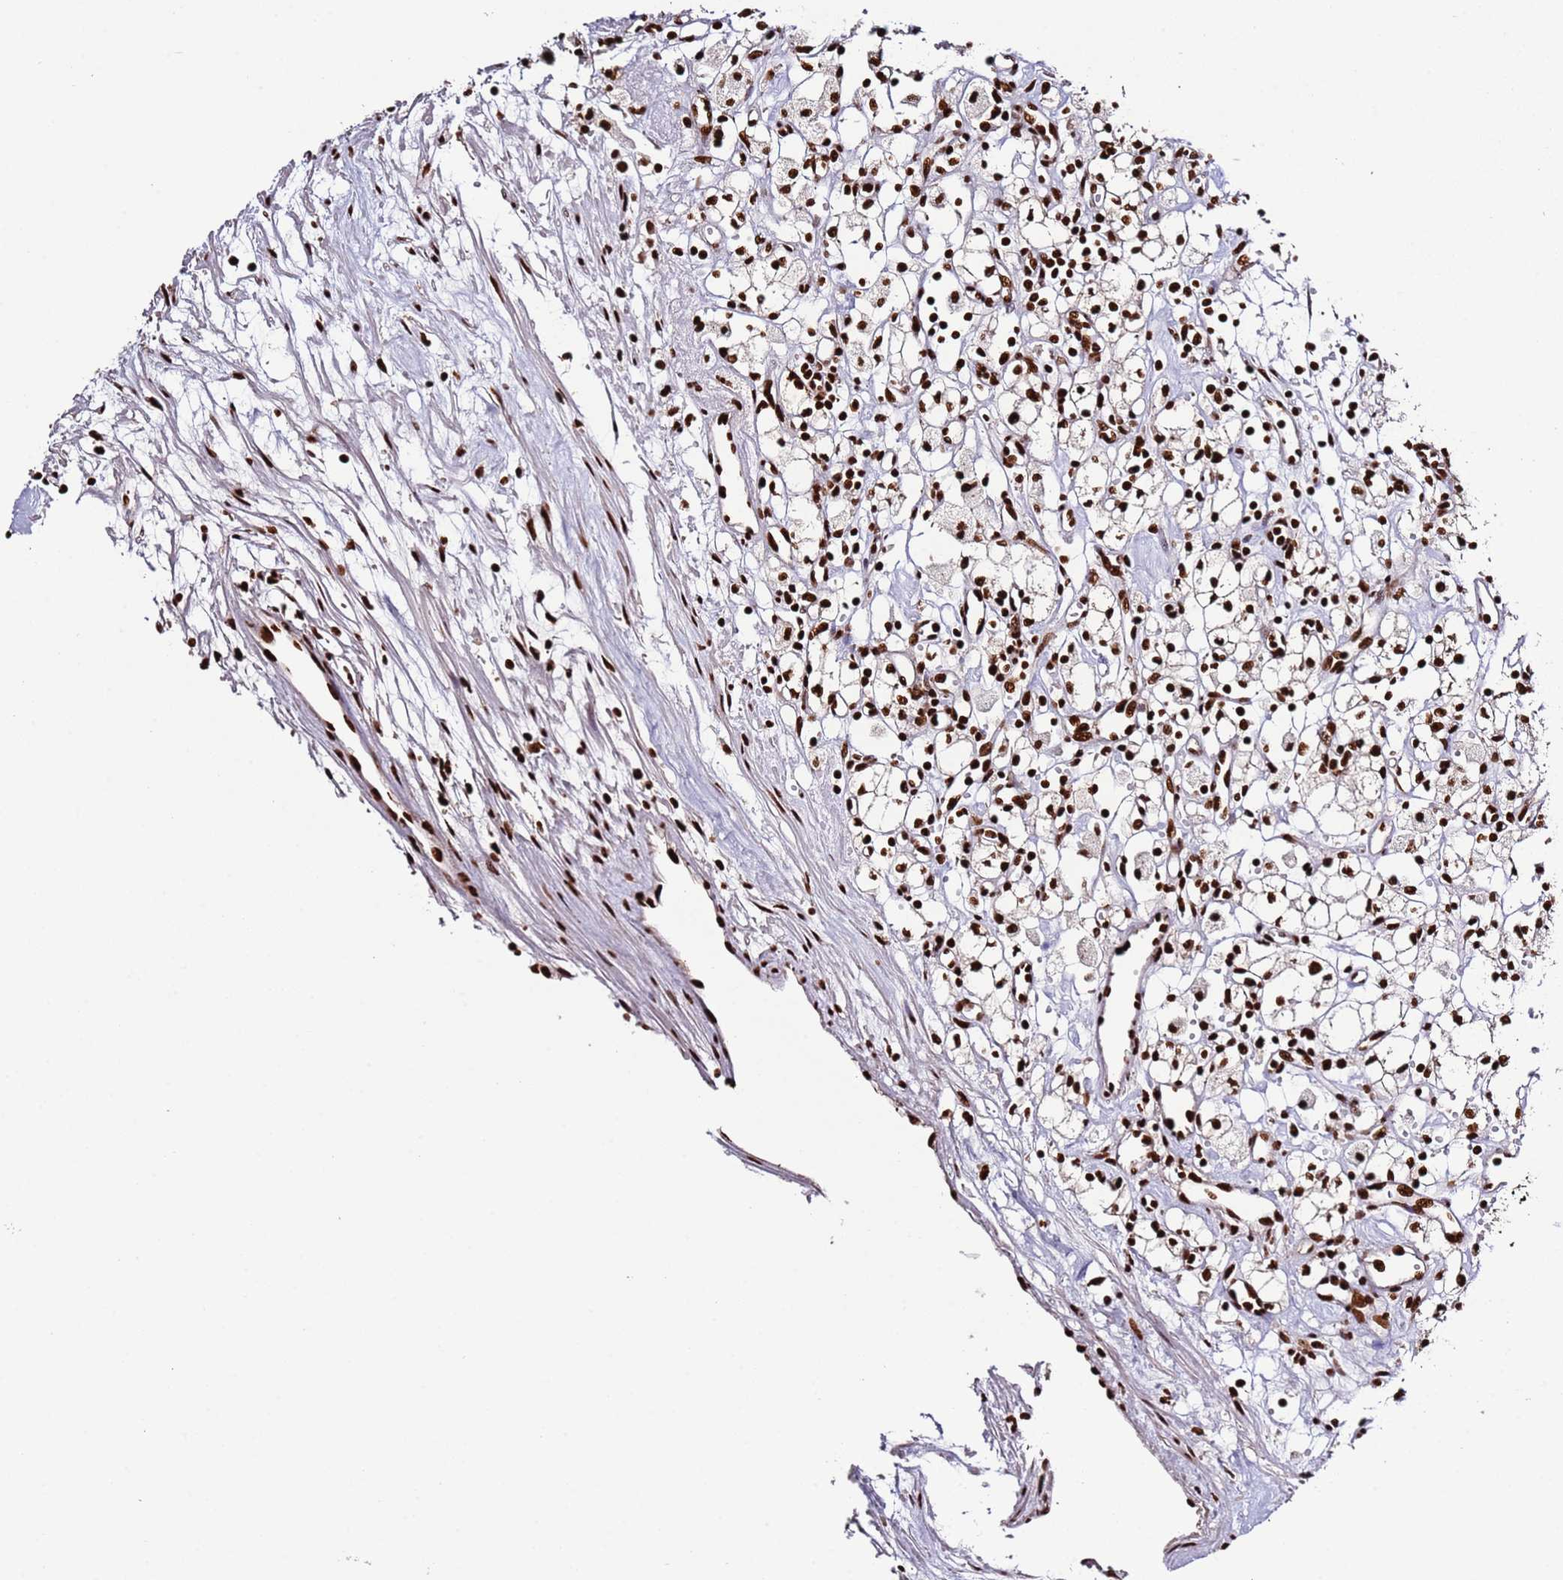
{"staining": {"intensity": "strong", "quantity": ">75%", "location": "nuclear"}, "tissue": "renal cancer", "cell_type": "Tumor cells", "image_type": "cancer", "snomed": [{"axis": "morphology", "description": "Adenocarcinoma, NOS"}, {"axis": "topography", "description": "Kidney"}], "caption": "Human renal cancer stained with a protein marker shows strong staining in tumor cells.", "gene": "C6orf226", "patient": {"sex": "male", "age": 59}}